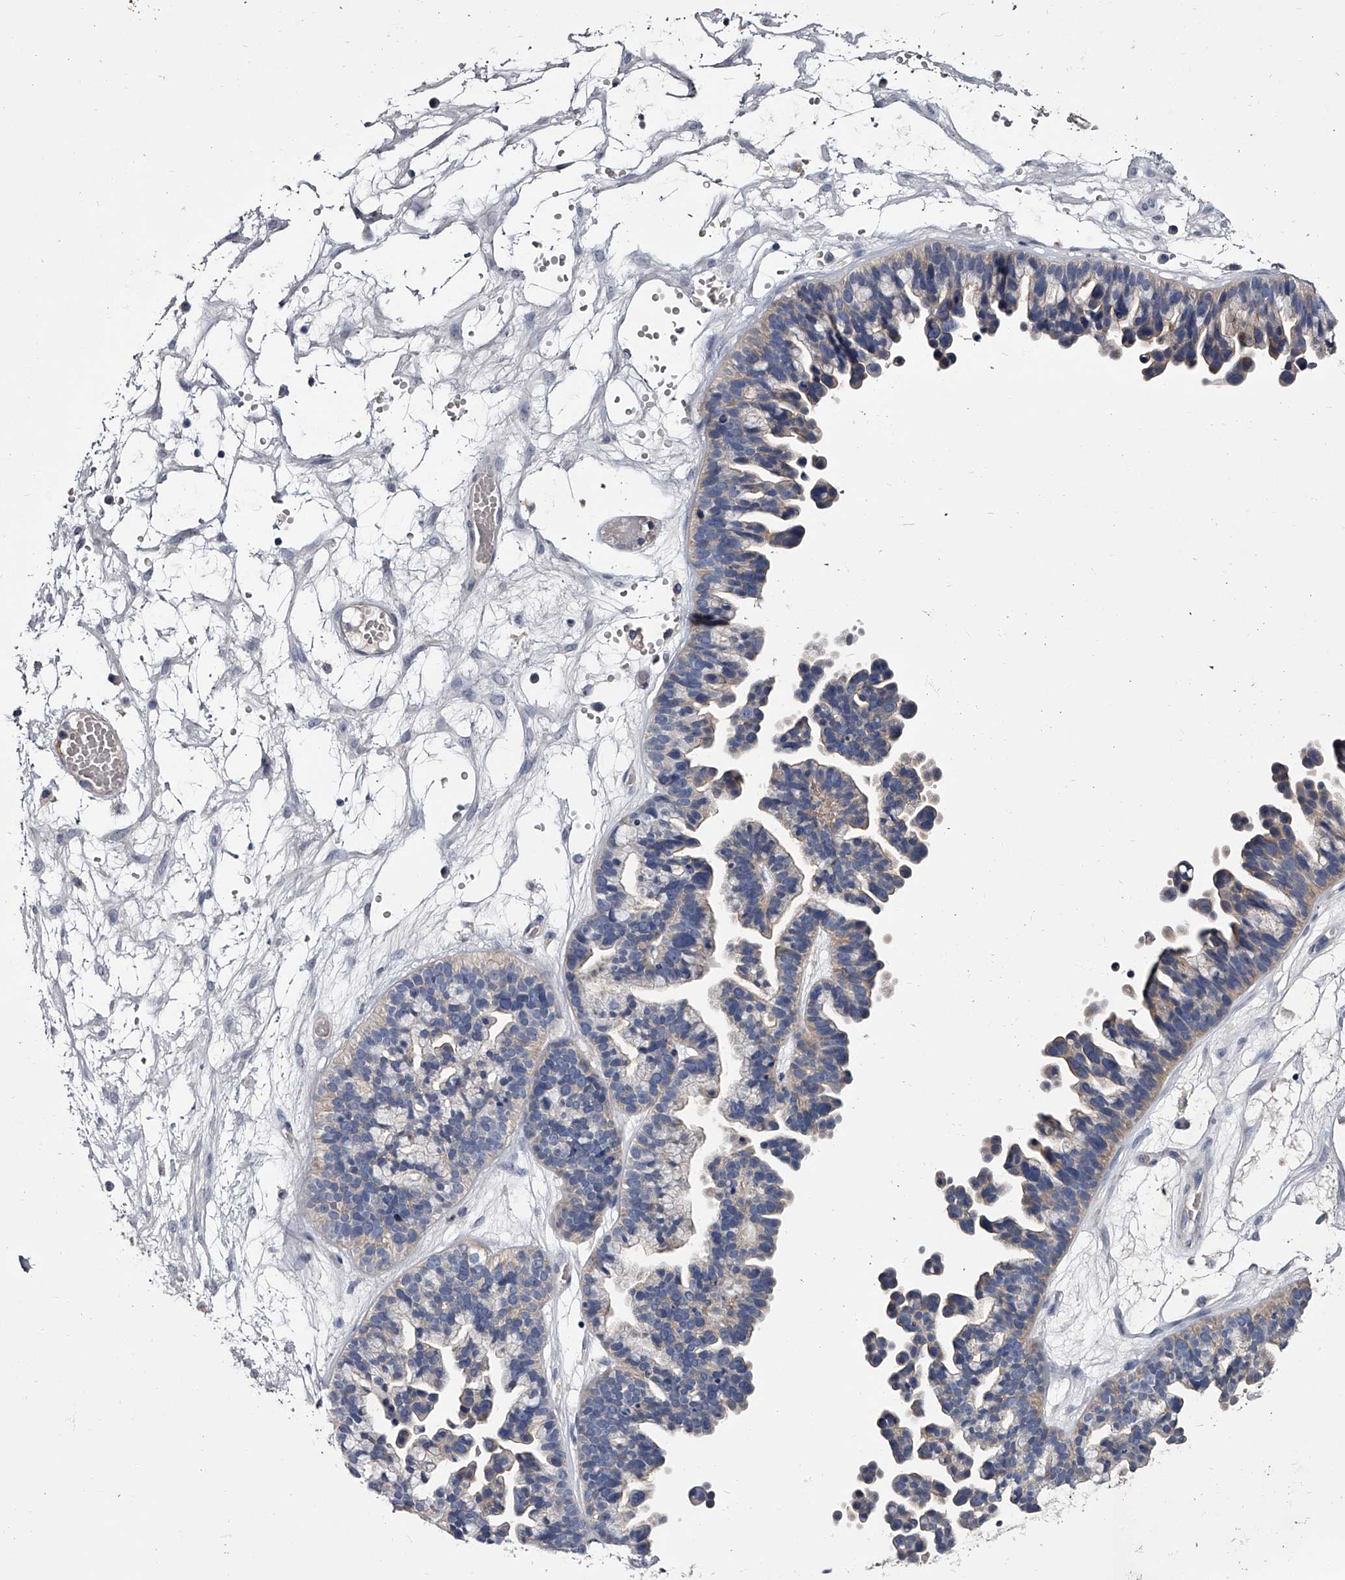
{"staining": {"intensity": "weak", "quantity": "<25%", "location": "cytoplasmic/membranous"}, "tissue": "ovarian cancer", "cell_type": "Tumor cells", "image_type": "cancer", "snomed": [{"axis": "morphology", "description": "Cystadenocarcinoma, serous, NOS"}, {"axis": "topography", "description": "Ovary"}], "caption": "Immunohistochemical staining of human ovarian cancer (serous cystadenocarcinoma) reveals no significant positivity in tumor cells. The staining is performed using DAB (3,3'-diaminobenzidine) brown chromogen with nuclei counter-stained in using hematoxylin.", "gene": "GAPVD1", "patient": {"sex": "female", "age": 56}}